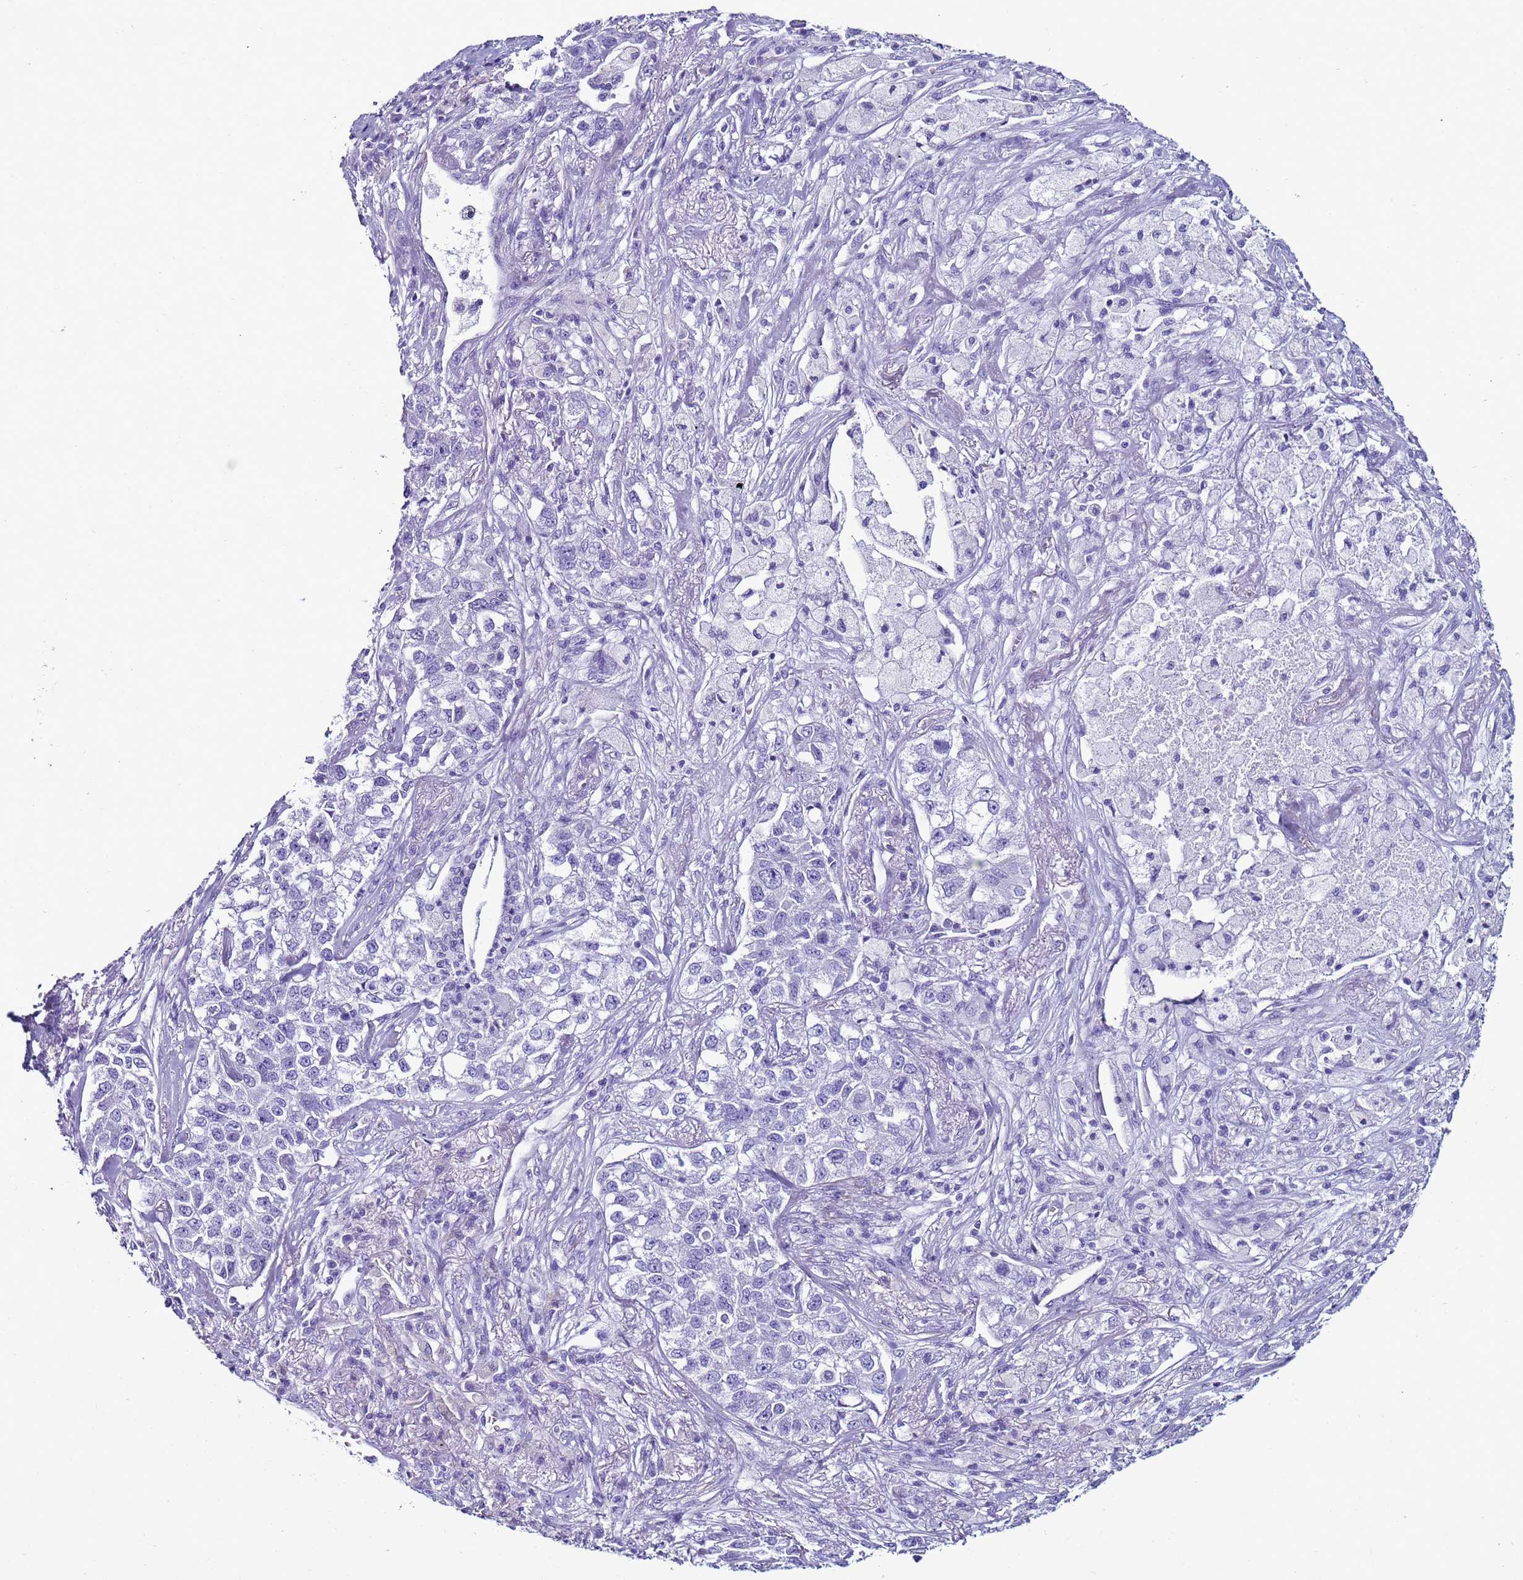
{"staining": {"intensity": "negative", "quantity": "none", "location": "none"}, "tissue": "lung cancer", "cell_type": "Tumor cells", "image_type": "cancer", "snomed": [{"axis": "morphology", "description": "Adenocarcinoma, NOS"}, {"axis": "topography", "description": "Lung"}], "caption": "Lung cancer (adenocarcinoma) was stained to show a protein in brown. There is no significant staining in tumor cells.", "gene": "LCMT1", "patient": {"sex": "male", "age": 49}}